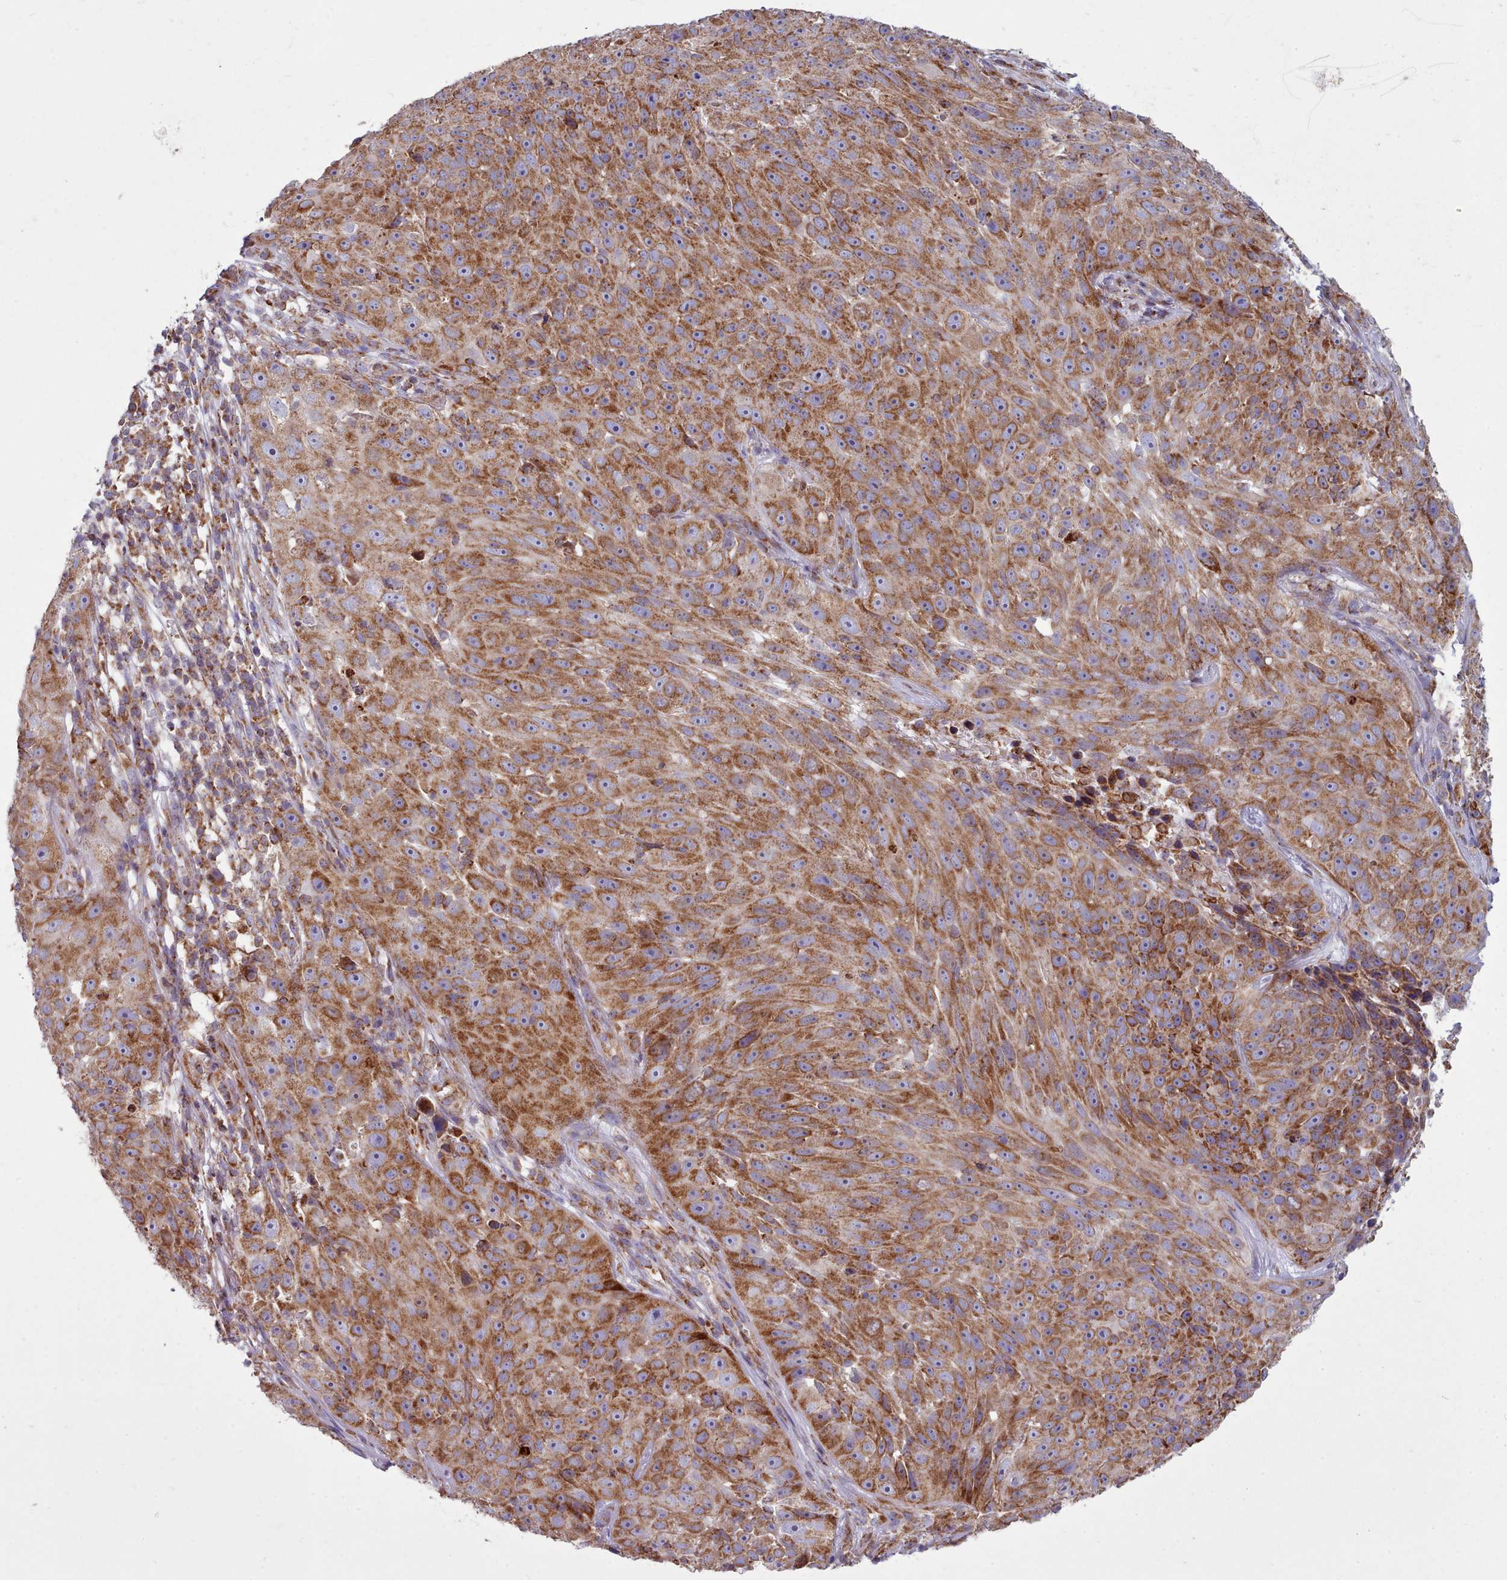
{"staining": {"intensity": "strong", "quantity": ">75%", "location": "cytoplasmic/membranous"}, "tissue": "skin cancer", "cell_type": "Tumor cells", "image_type": "cancer", "snomed": [{"axis": "morphology", "description": "Squamous cell carcinoma, NOS"}, {"axis": "topography", "description": "Skin"}], "caption": "Strong cytoplasmic/membranous positivity is seen in approximately >75% of tumor cells in squamous cell carcinoma (skin). Nuclei are stained in blue.", "gene": "SRP54", "patient": {"sex": "female", "age": 87}}